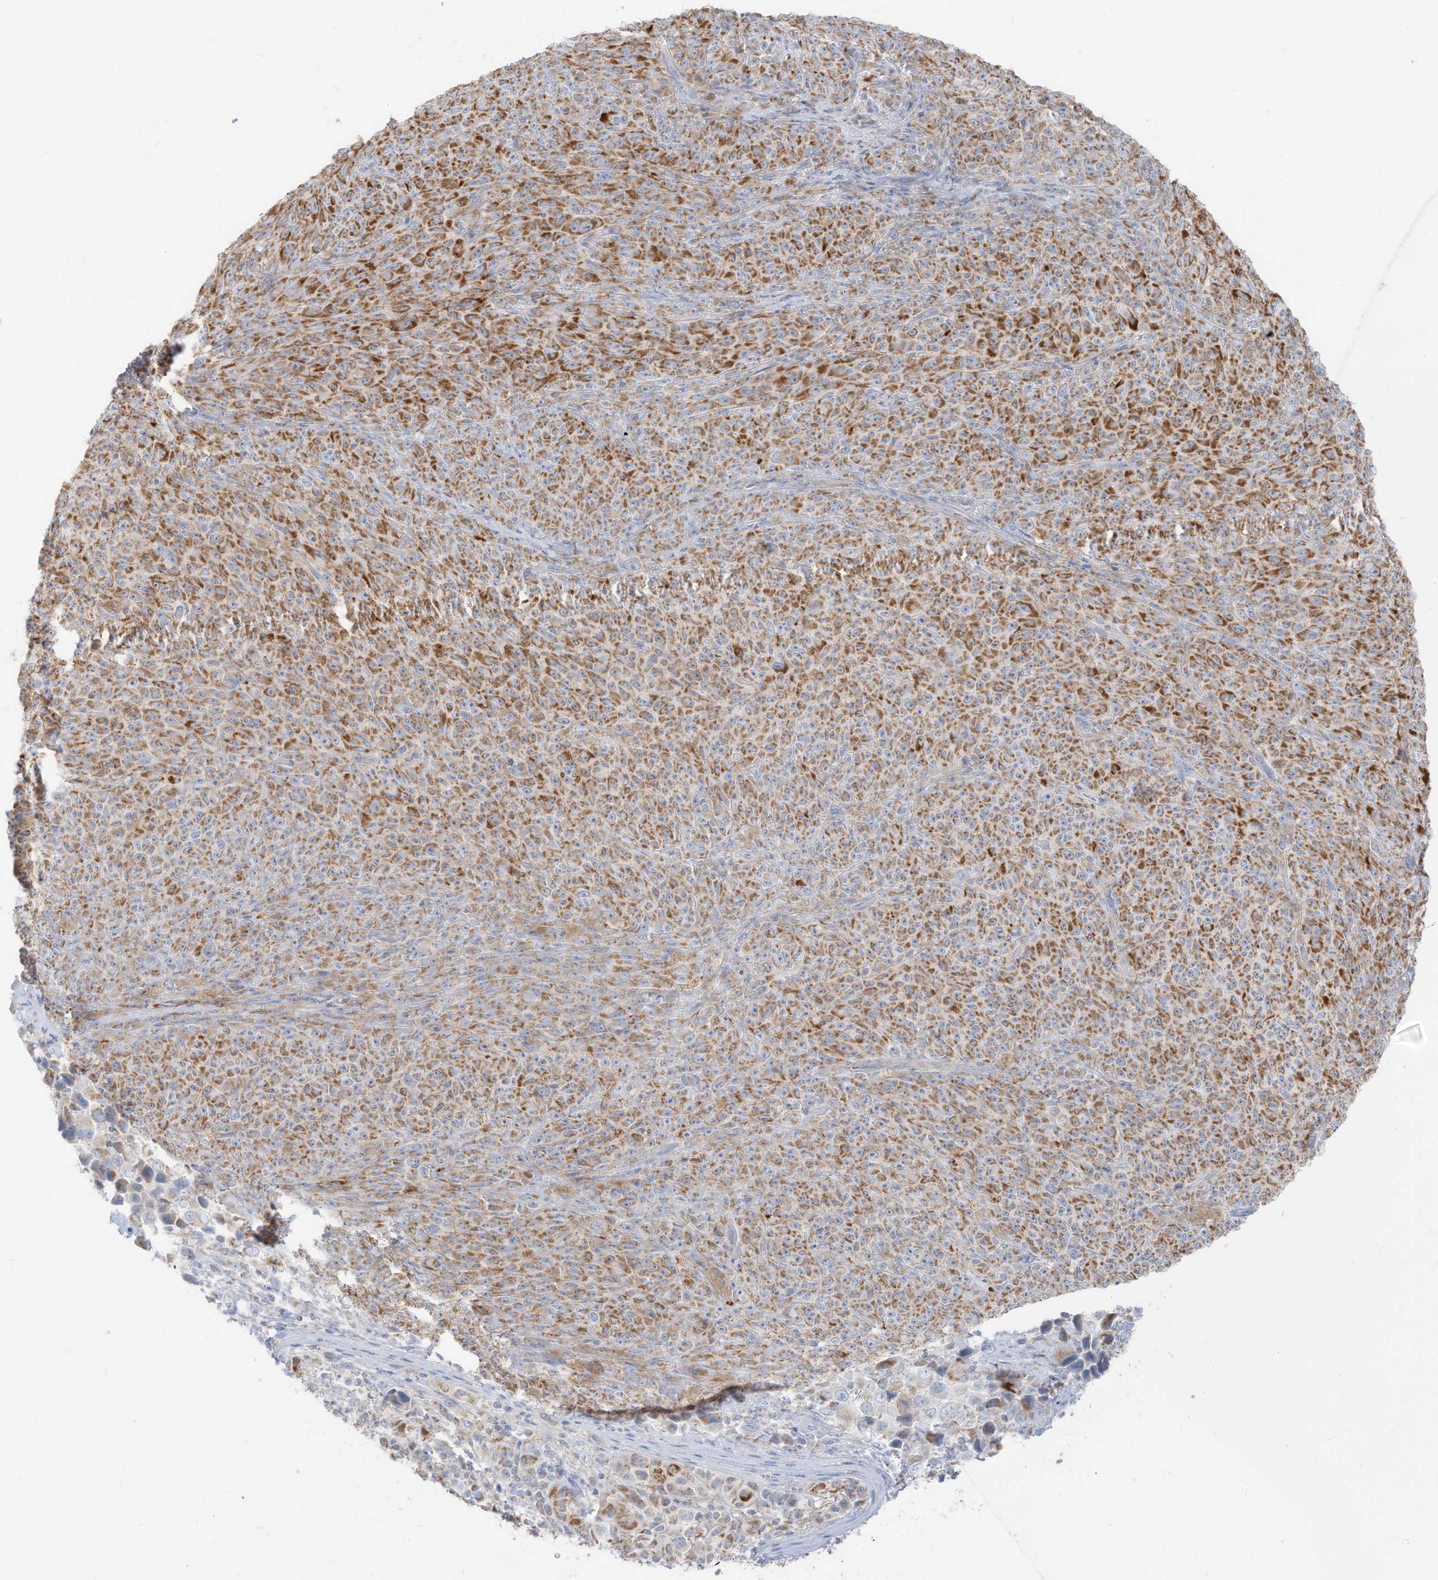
{"staining": {"intensity": "moderate", "quantity": "25%-75%", "location": "cytoplasmic/membranous"}, "tissue": "melanoma", "cell_type": "Tumor cells", "image_type": "cancer", "snomed": [{"axis": "morphology", "description": "Malignant melanoma, NOS"}, {"axis": "topography", "description": "Skin"}], "caption": "Immunohistochemical staining of human melanoma reveals medium levels of moderate cytoplasmic/membranous positivity in about 25%-75% of tumor cells.", "gene": "ETHE1", "patient": {"sex": "female", "age": 82}}